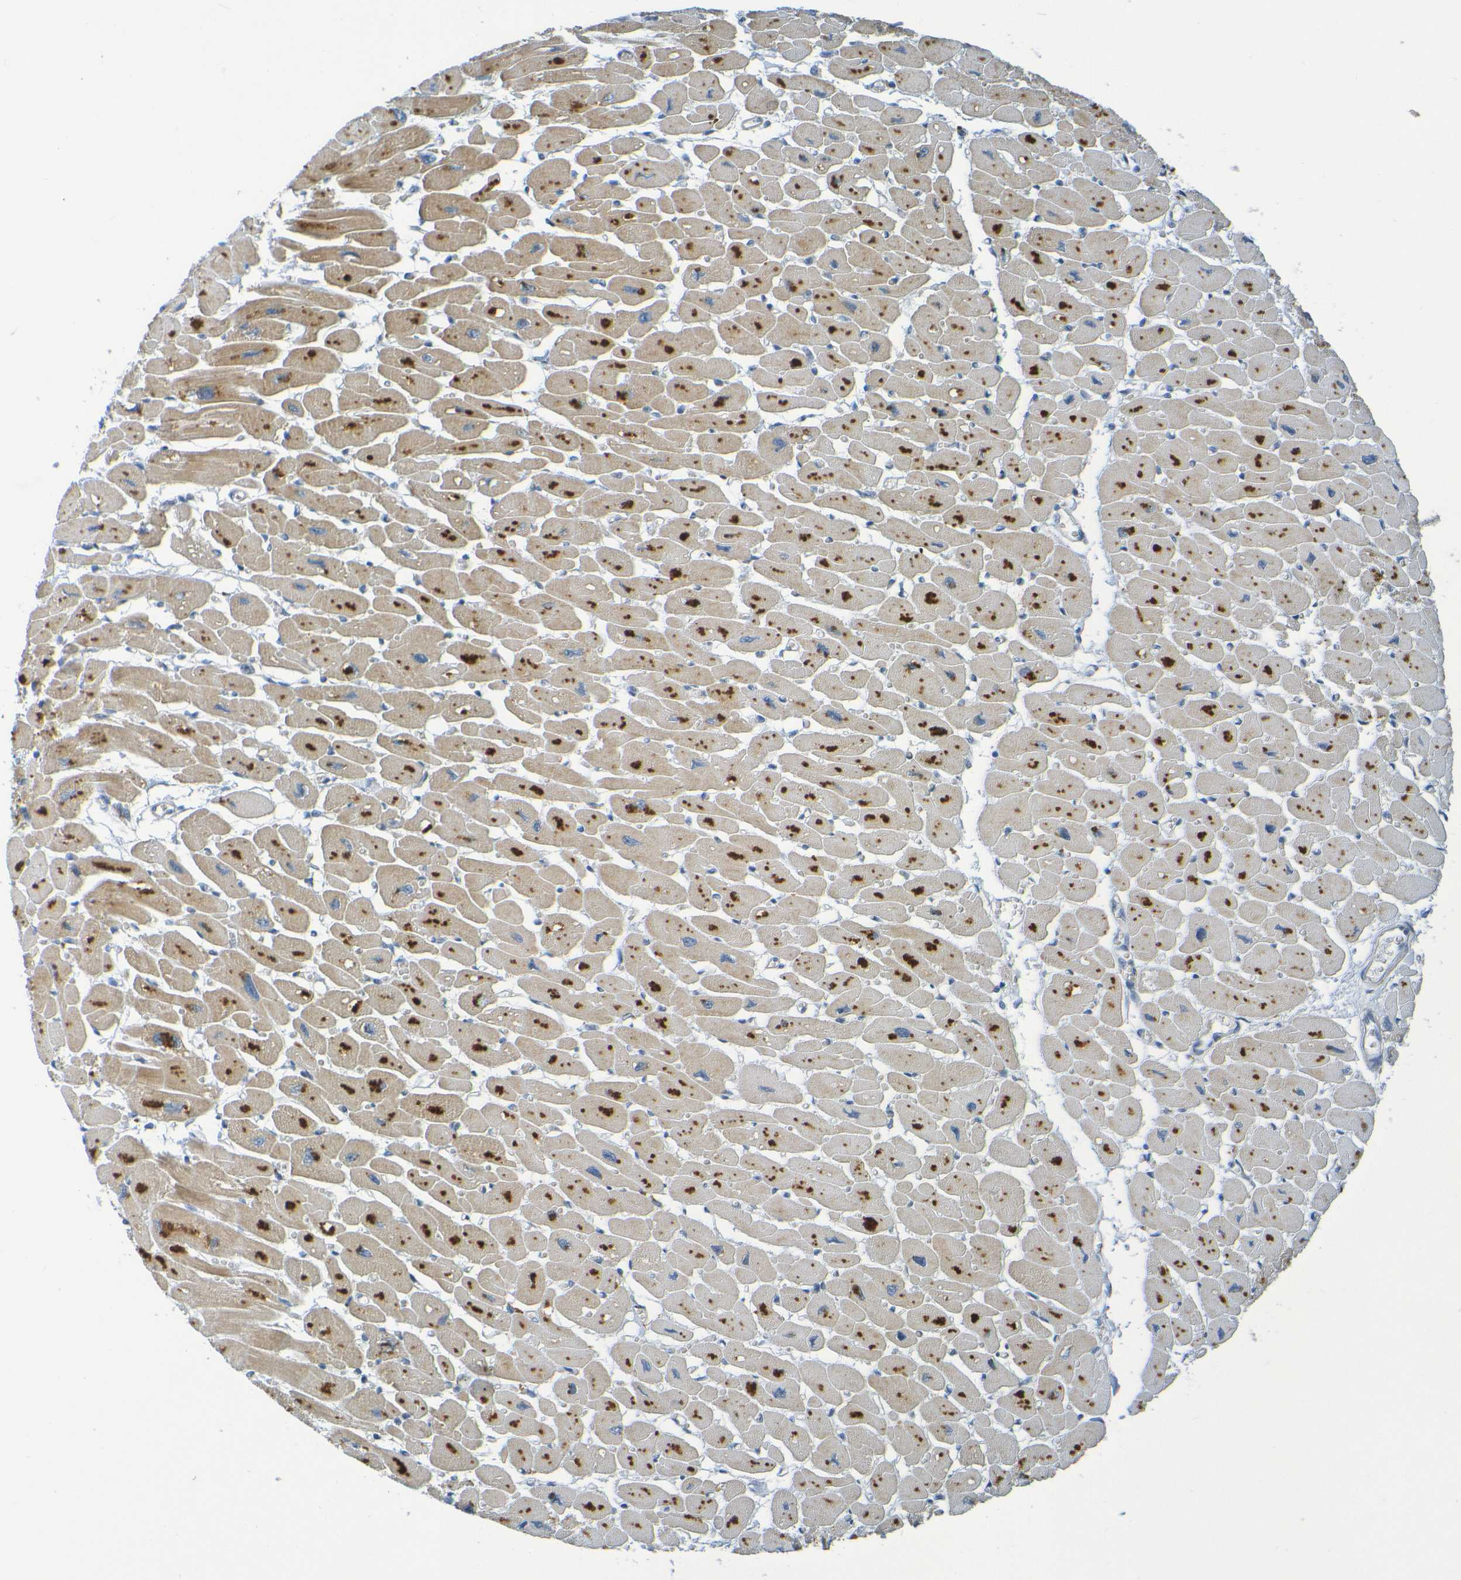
{"staining": {"intensity": "moderate", "quantity": ">75%", "location": "cytoplasmic/membranous"}, "tissue": "heart muscle", "cell_type": "Cardiomyocytes", "image_type": "normal", "snomed": [{"axis": "morphology", "description": "Normal tissue, NOS"}, {"axis": "topography", "description": "Heart"}], "caption": "Cardiomyocytes exhibit medium levels of moderate cytoplasmic/membranous staining in approximately >75% of cells in unremarkable heart muscle.", "gene": "CYP4F2", "patient": {"sex": "female", "age": 54}}